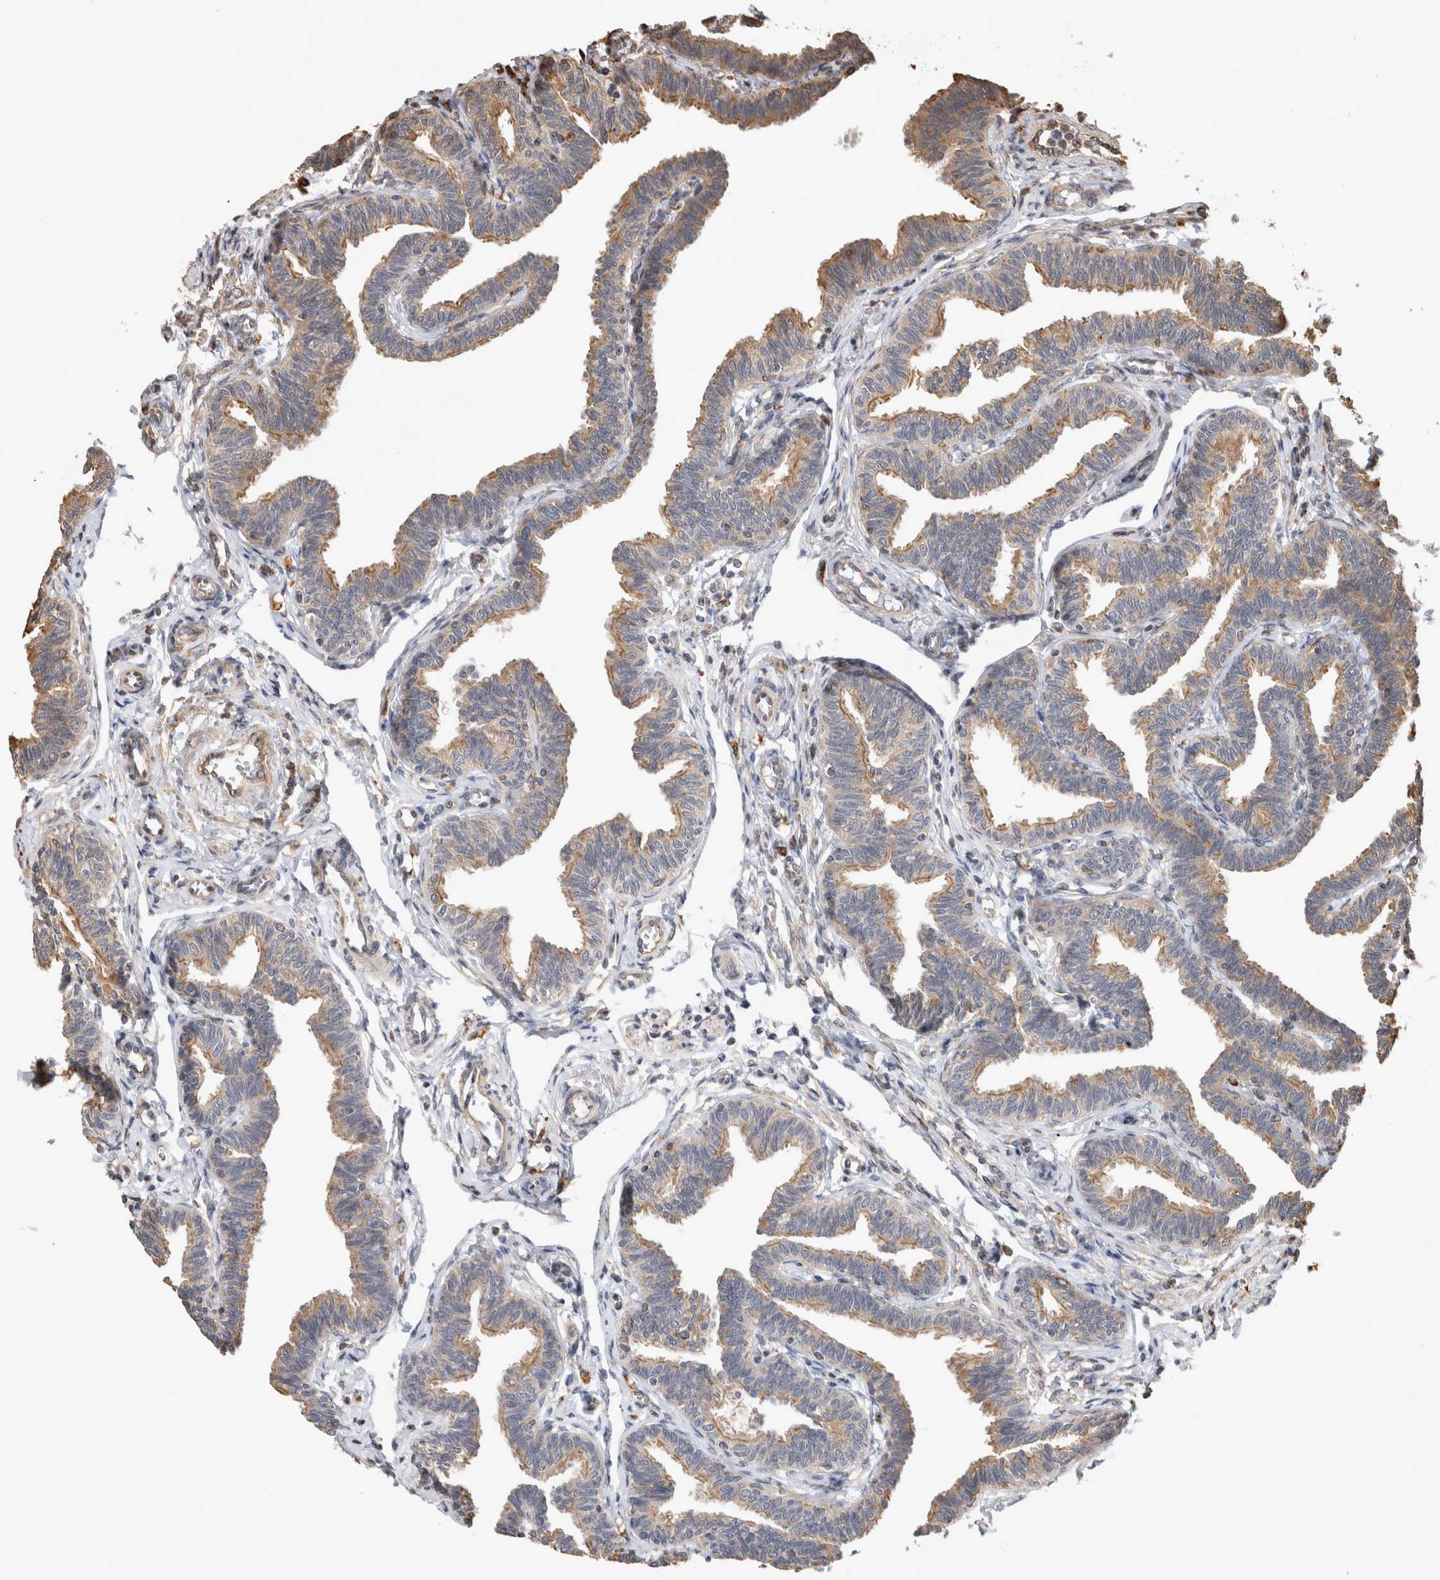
{"staining": {"intensity": "moderate", "quantity": ">75%", "location": "cytoplasmic/membranous"}, "tissue": "fallopian tube", "cell_type": "Glandular cells", "image_type": "normal", "snomed": [{"axis": "morphology", "description": "Normal tissue, NOS"}, {"axis": "topography", "description": "Fallopian tube"}, {"axis": "topography", "description": "Ovary"}], "caption": "Immunohistochemistry staining of normal fallopian tube, which demonstrates medium levels of moderate cytoplasmic/membranous expression in about >75% of glandular cells indicating moderate cytoplasmic/membranous protein expression. The staining was performed using DAB (brown) for protein detection and nuclei were counterstained in hematoxylin (blue).", "gene": "CLIP1", "patient": {"sex": "female", "age": 23}}